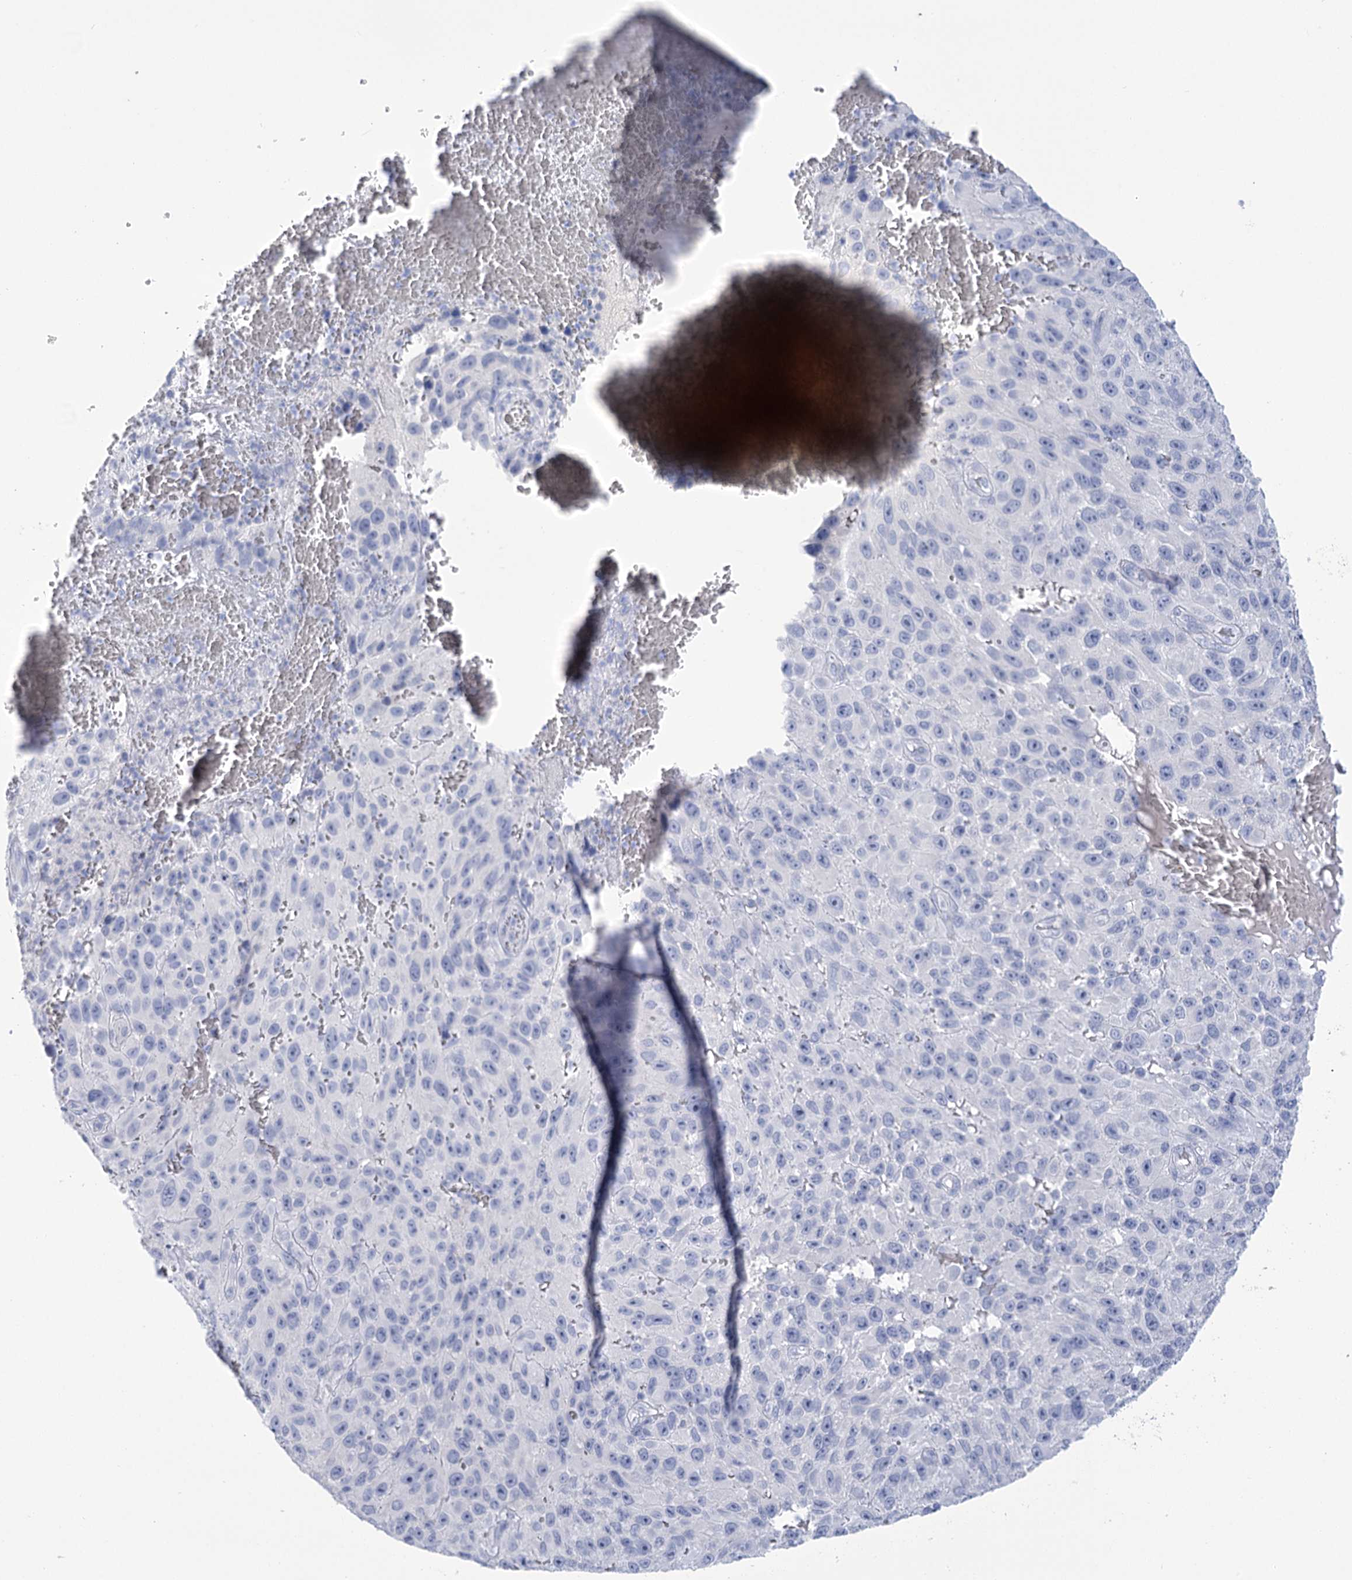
{"staining": {"intensity": "negative", "quantity": "none", "location": "none"}, "tissue": "melanoma", "cell_type": "Tumor cells", "image_type": "cancer", "snomed": [{"axis": "morphology", "description": "Malignant melanoma, NOS"}, {"axis": "topography", "description": "Skin"}], "caption": "Tumor cells are negative for brown protein staining in melanoma. The staining was performed using DAB (3,3'-diaminobenzidine) to visualize the protein expression in brown, while the nuclei were stained in blue with hematoxylin (Magnification: 20x).", "gene": "PBLD", "patient": {"sex": "female", "age": 96}}